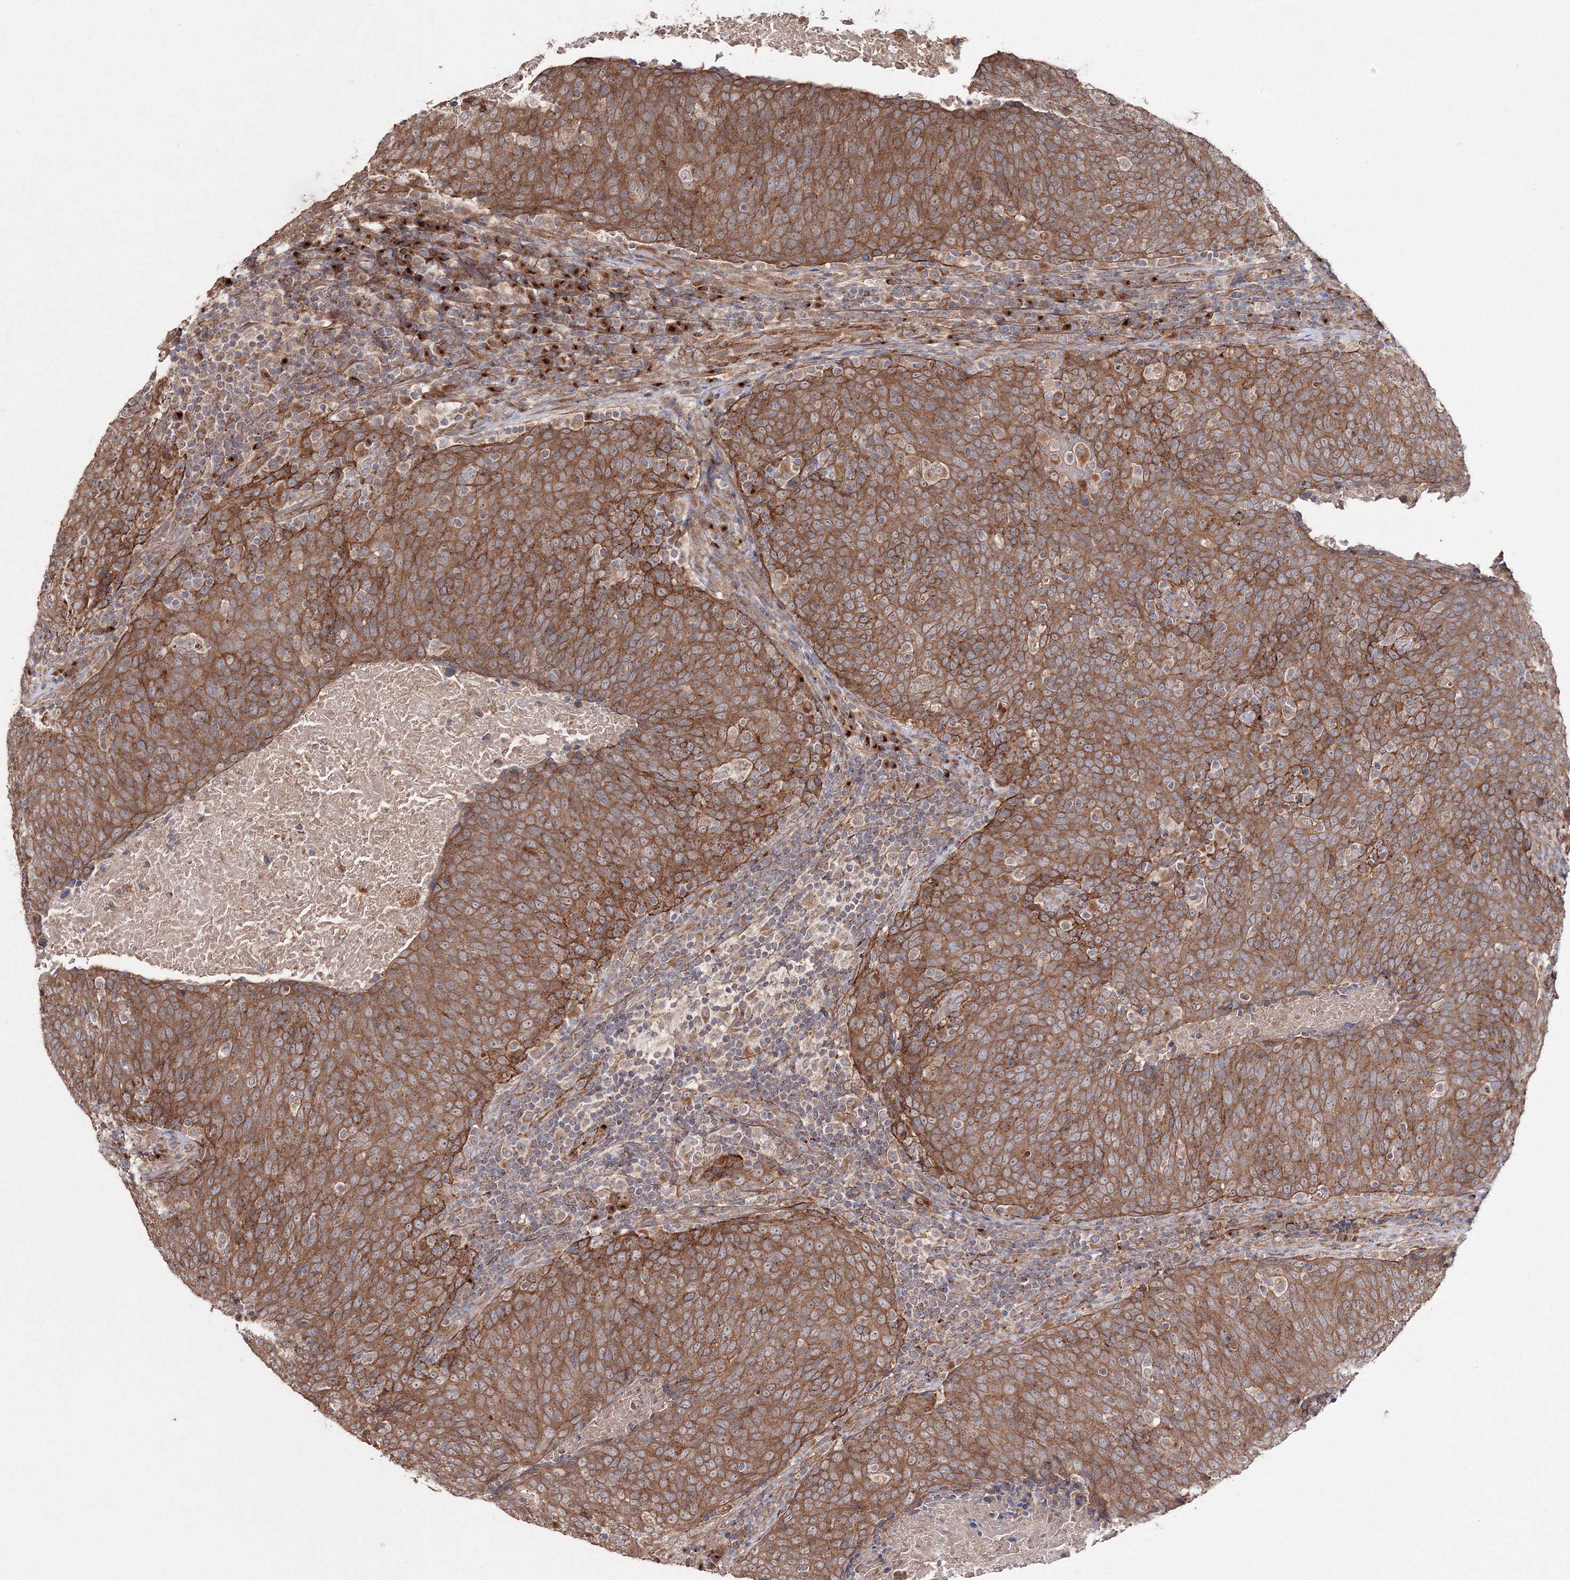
{"staining": {"intensity": "moderate", "quantity": ">75%", "location": "cytoplasmic/membranous"}, "tissue": "head and neck cancer", "cell_type": "Tumor cells", "image_type": "cancer", "snomed": [{"axis": "morphology", "description": "Squamous cell carcinoma, NOS"}, {"axis": "morphology", "description": "Squamous cell carcinoma, metastatic, NOS"}, {"axis": "topography", "description": "Lymph node"}, {"axis": "topography", "description": "Head-Neck"}], "caption": "IHC image of human head and neck metastatic squamous cell carcinoma stained for a protein (brown), which displays medium levels of moderate cytoplasmic/membranous expression in about >75% of tumor cells.", "gene": "DDO", "patient": {"sex": "male", "age": 62}}